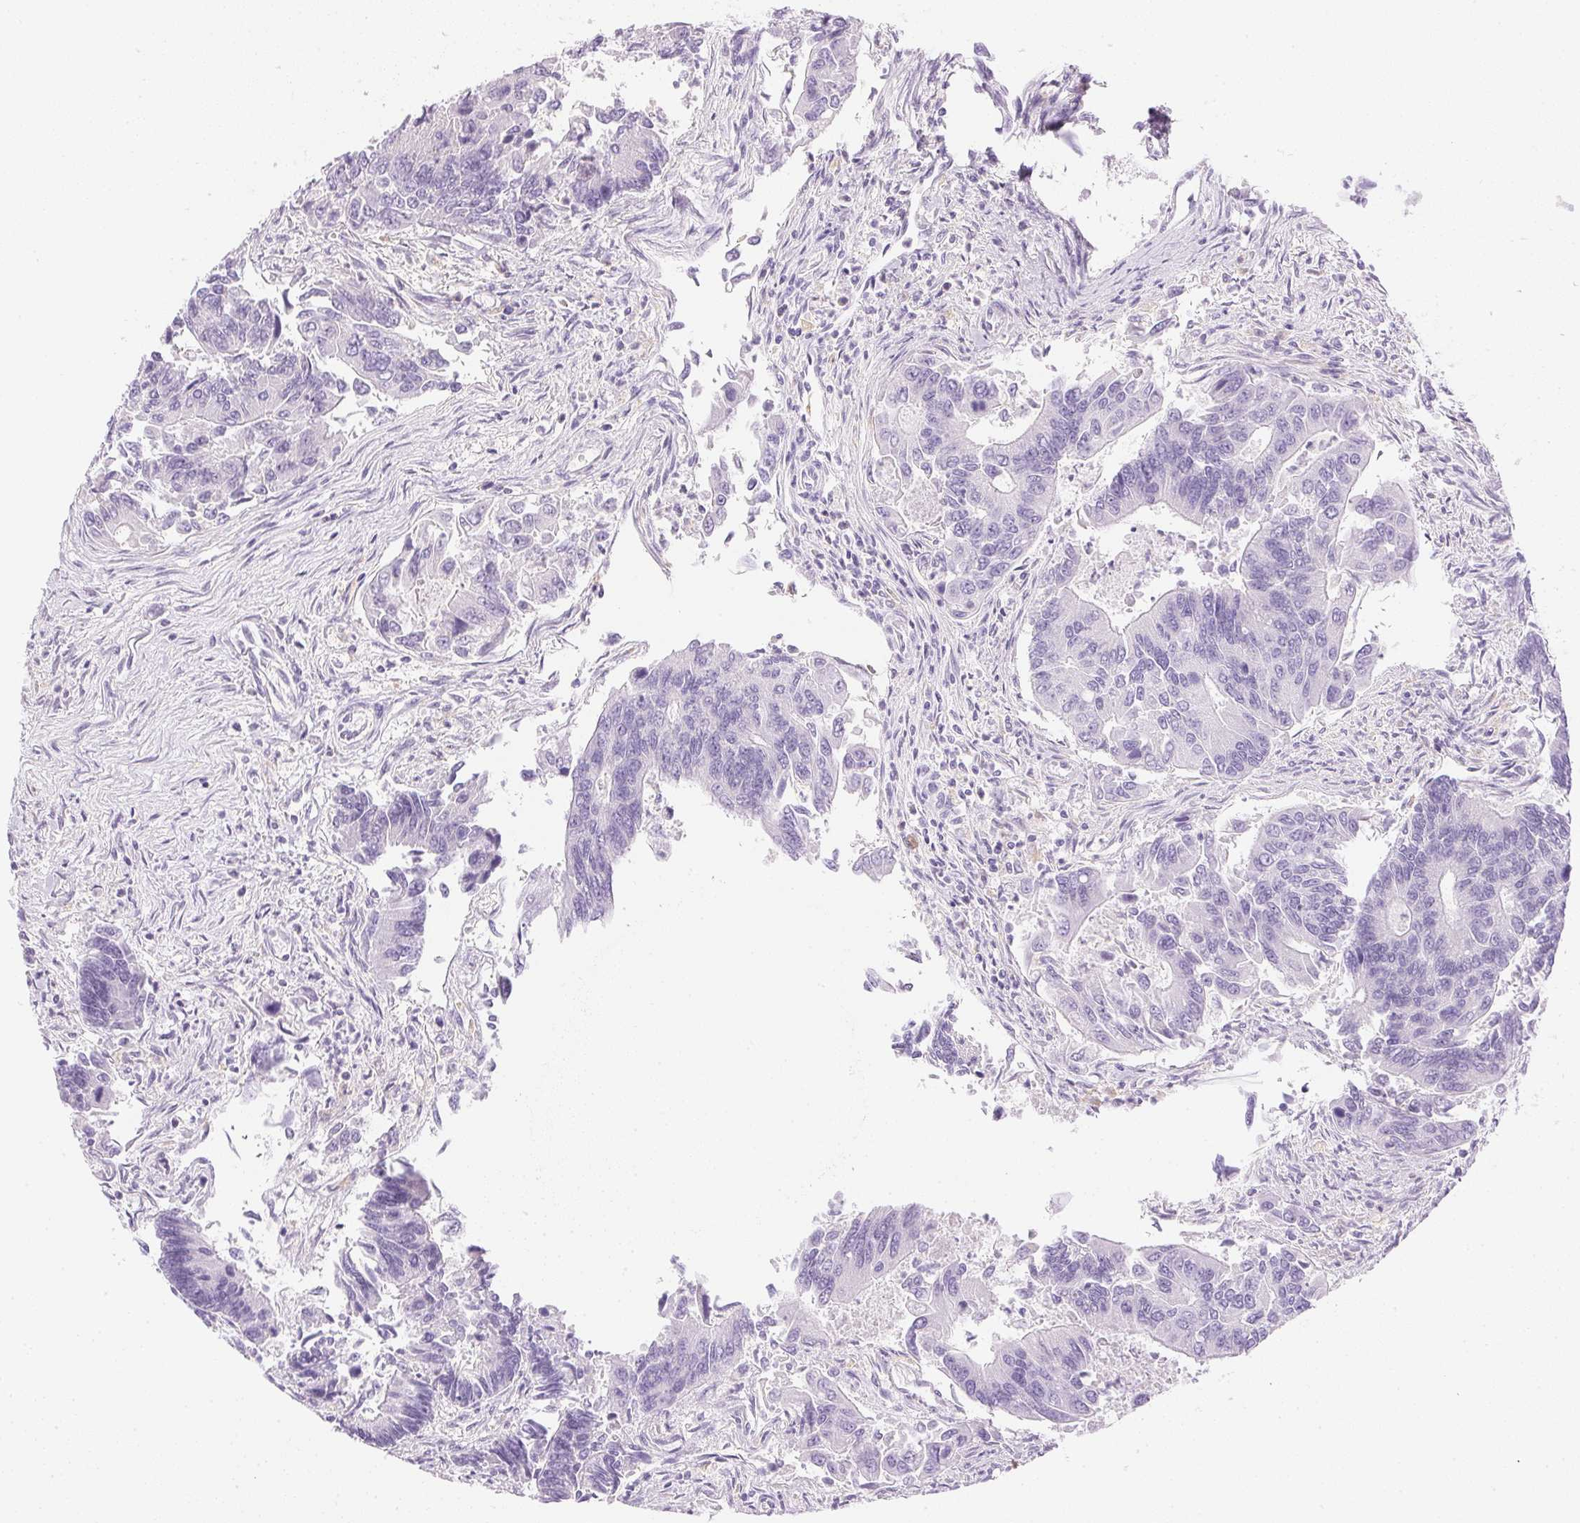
{"staining": {"intensity": "negative", "quantity": "none", "location": "none"}, "tissue": "colorectal cancer", "cell_type": "Tumor cells", "image_type": "cancer", "snomed": [{"axis": "morphology", "description": "Adenocarcinoma, NOS"}, {"axis": "topography", "description": "Colon"}], "caption": "Immunohistochemistry of colorectal adenocarcinoma demonstrates no expression in tumor cells. The staining is performed using DAB (3,3'-diaminobenzidine) brown chromogen with nuclei counter-stained in using hematoxylin.", "gene": "ATP6V1G3", "patient": {"sex": "female", "age": 67}}